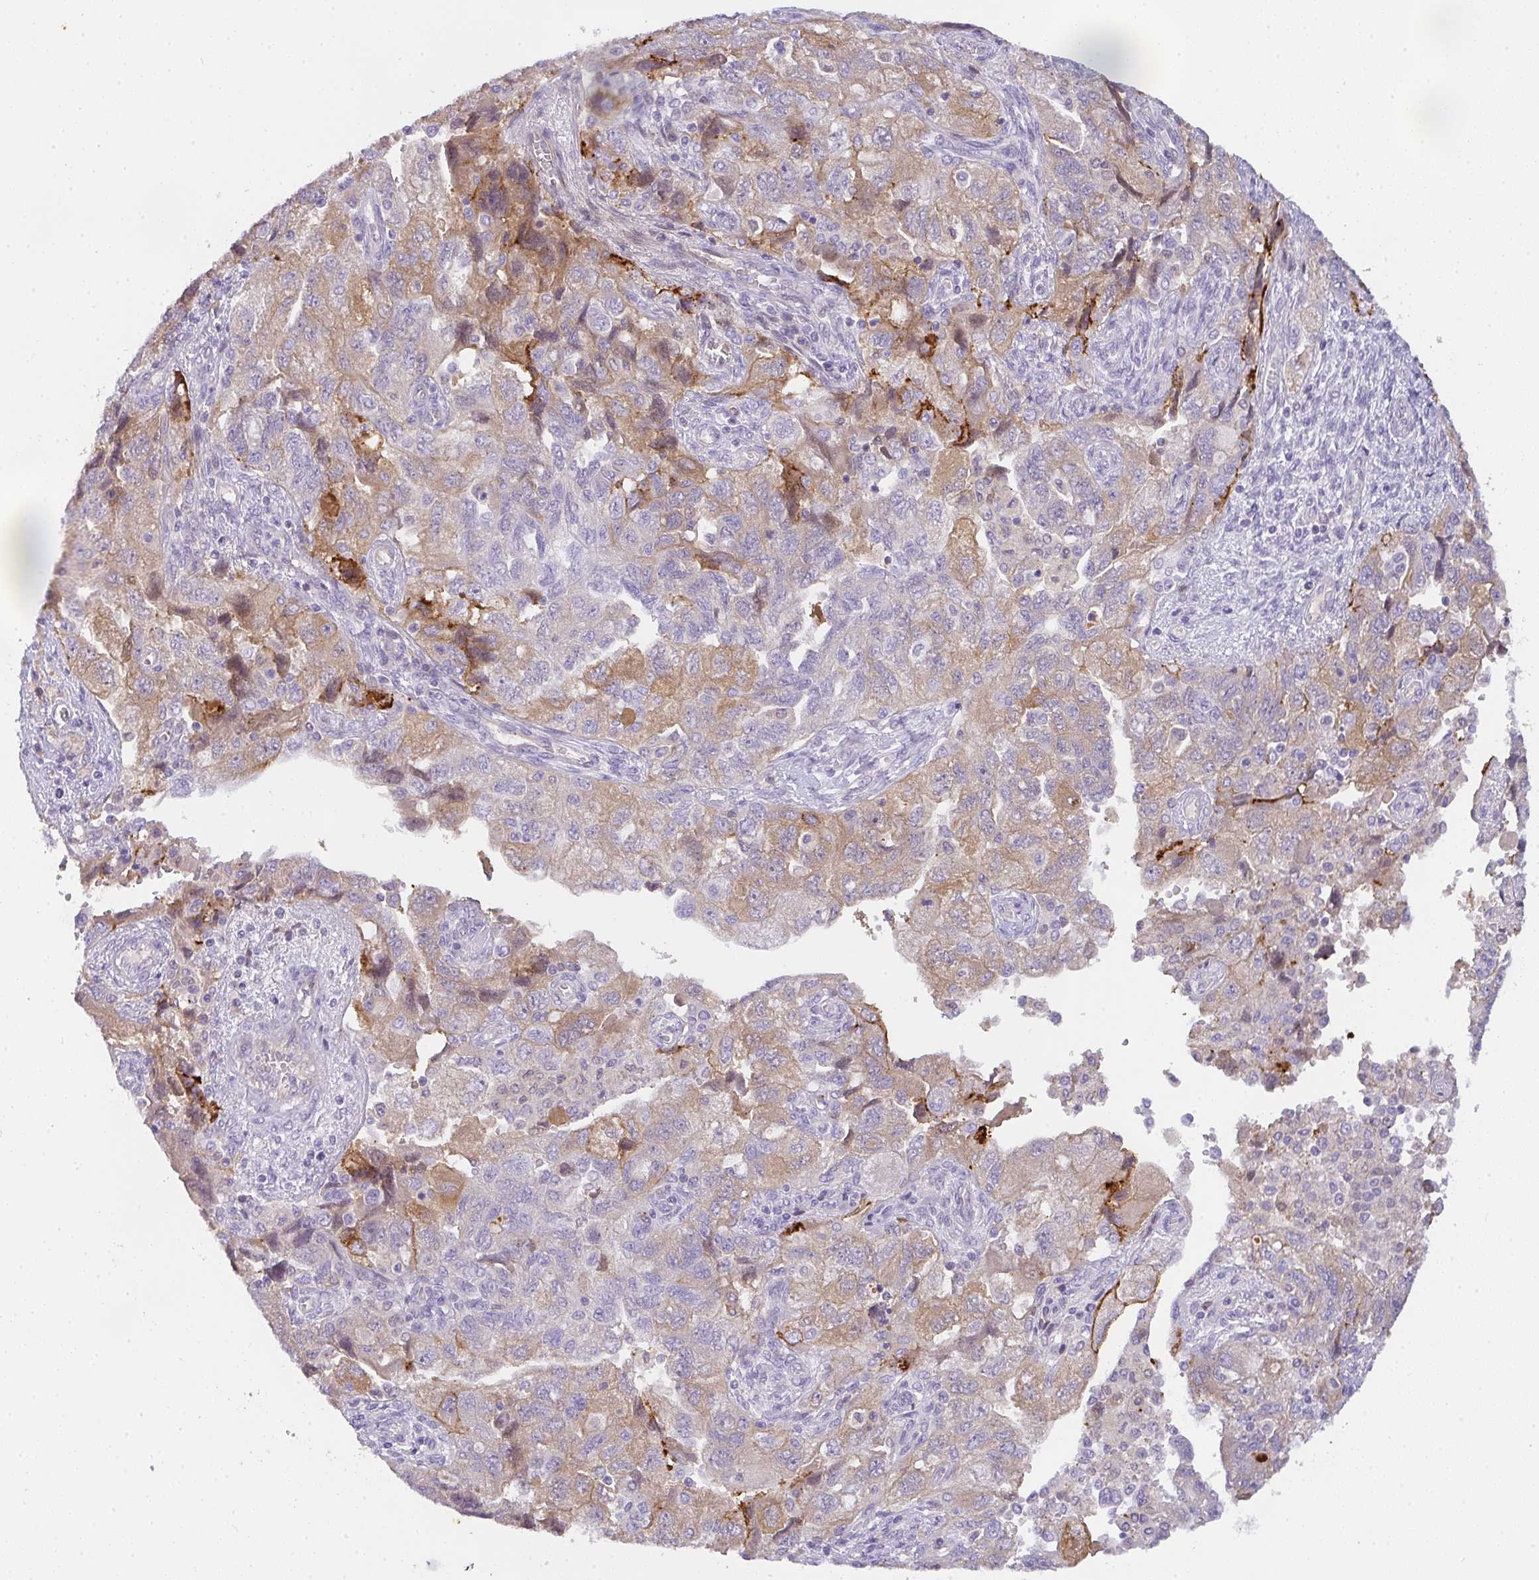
{"staining": {"intensity": "moderate", "quantity": "25%-75%", "location": "cytoplasmic/membranous"}, "tissue": "ovarian cancer", "cell_type": "Tumor cells", "image_type": "cancer", "snomed": [{"axis": "morphology", "description": "Carcinoma, NOS"}, {"axis": "morphology", "description": "Cystadenocarcinoma, serous, NOS"}, {"axis": "topography", "description": "Ovary"}], "caption": "The photomicrograph reveals staining of ovarian cancer, revealing moderate cytoplasmic/membranous protein staining (brown color) within tumor cells.", "gene": "COX7B", "patient": {"sex": "female", "age": 69}}